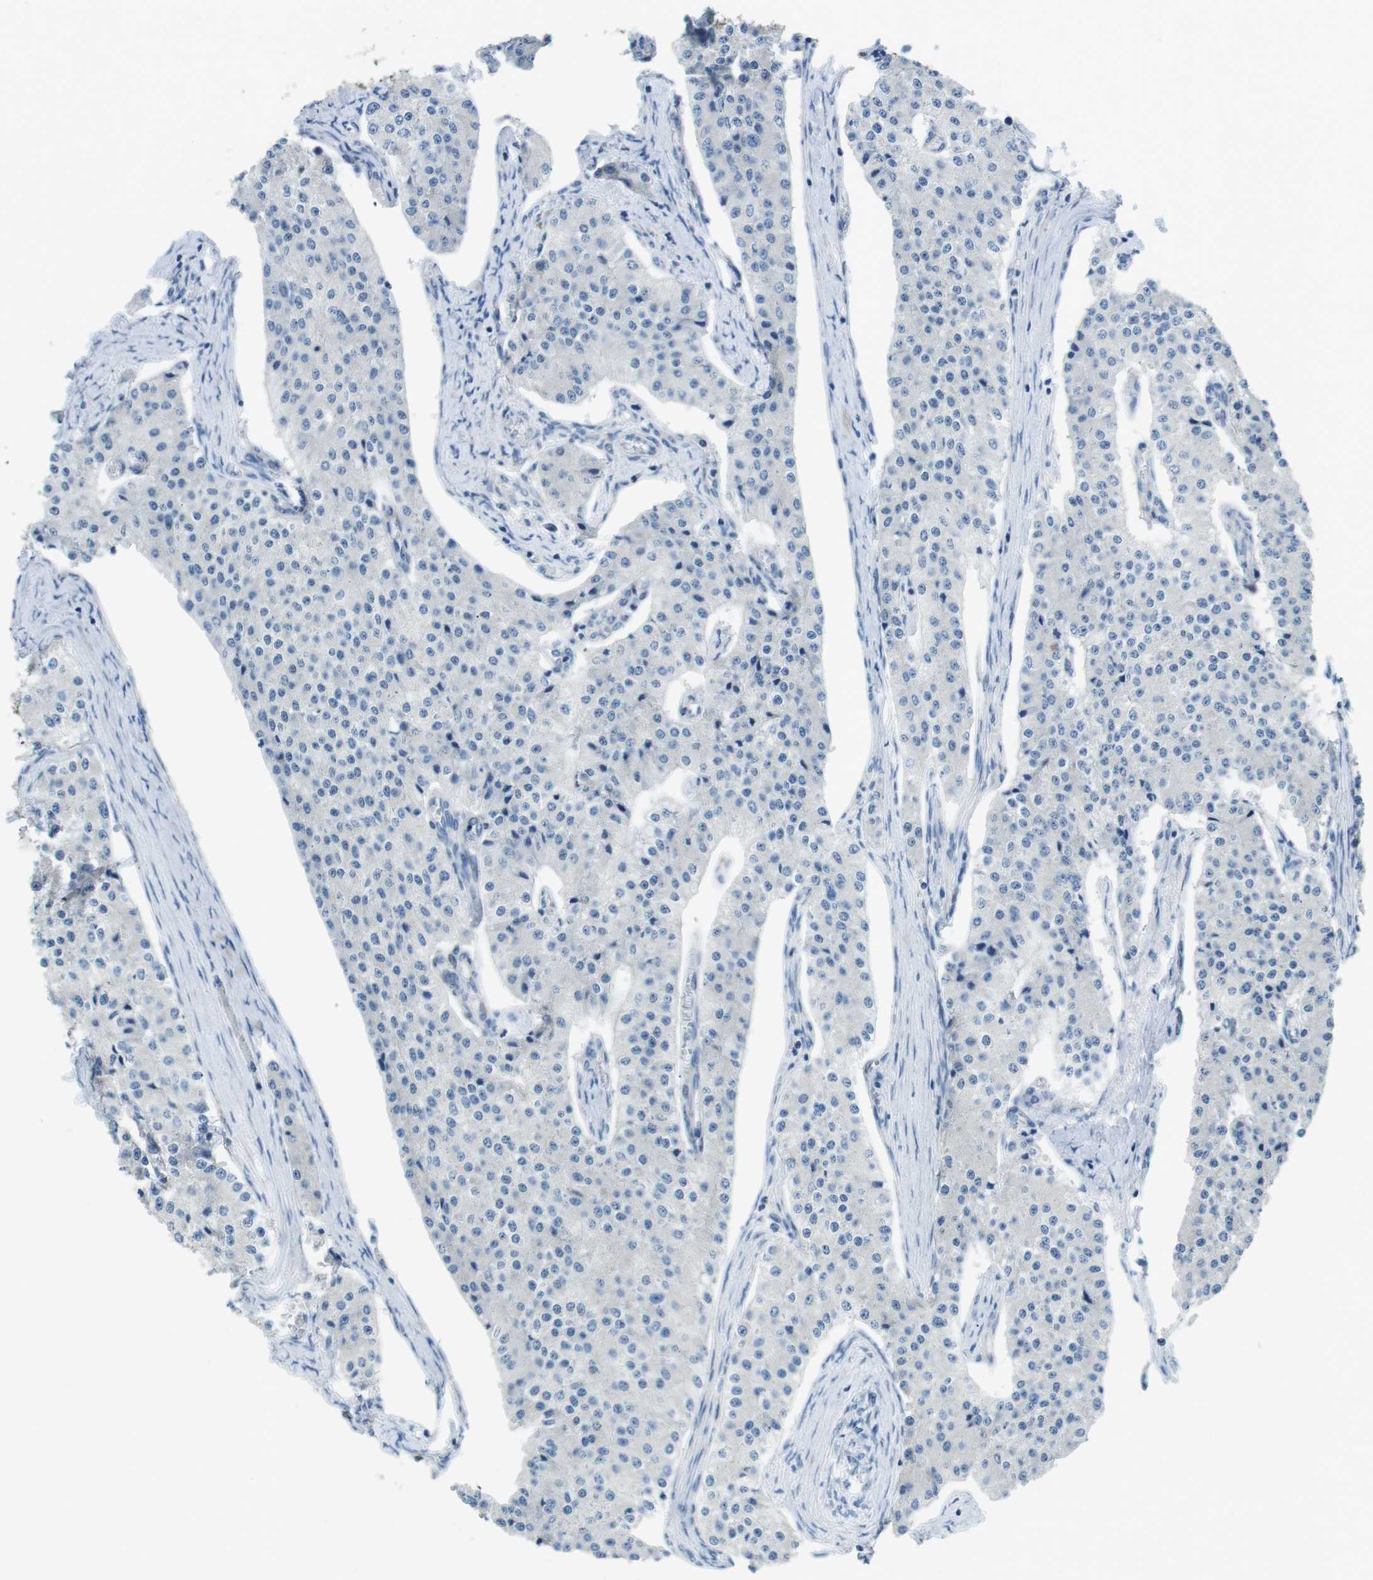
{"staining": {"intensity": "negative", "quantity": "none", "location": "none"}, "tissue": "carcinoid", "cell_type": "Tumor cells", "image_type": "cancer", "snomed": [{"axis": "morphology", "description": "Carcinoid, malignant, NOS"}, {"axis": "topography", "description": "Colon"}], "caption": "A photomicrograph of human carcinoid (malignant) is negative for staining in tumor cells. (DAB immunohistochemistry with hematoxylin counter stain).", "gene": "PHLDA1", "patient": {"sex": "female", "age": 52}}